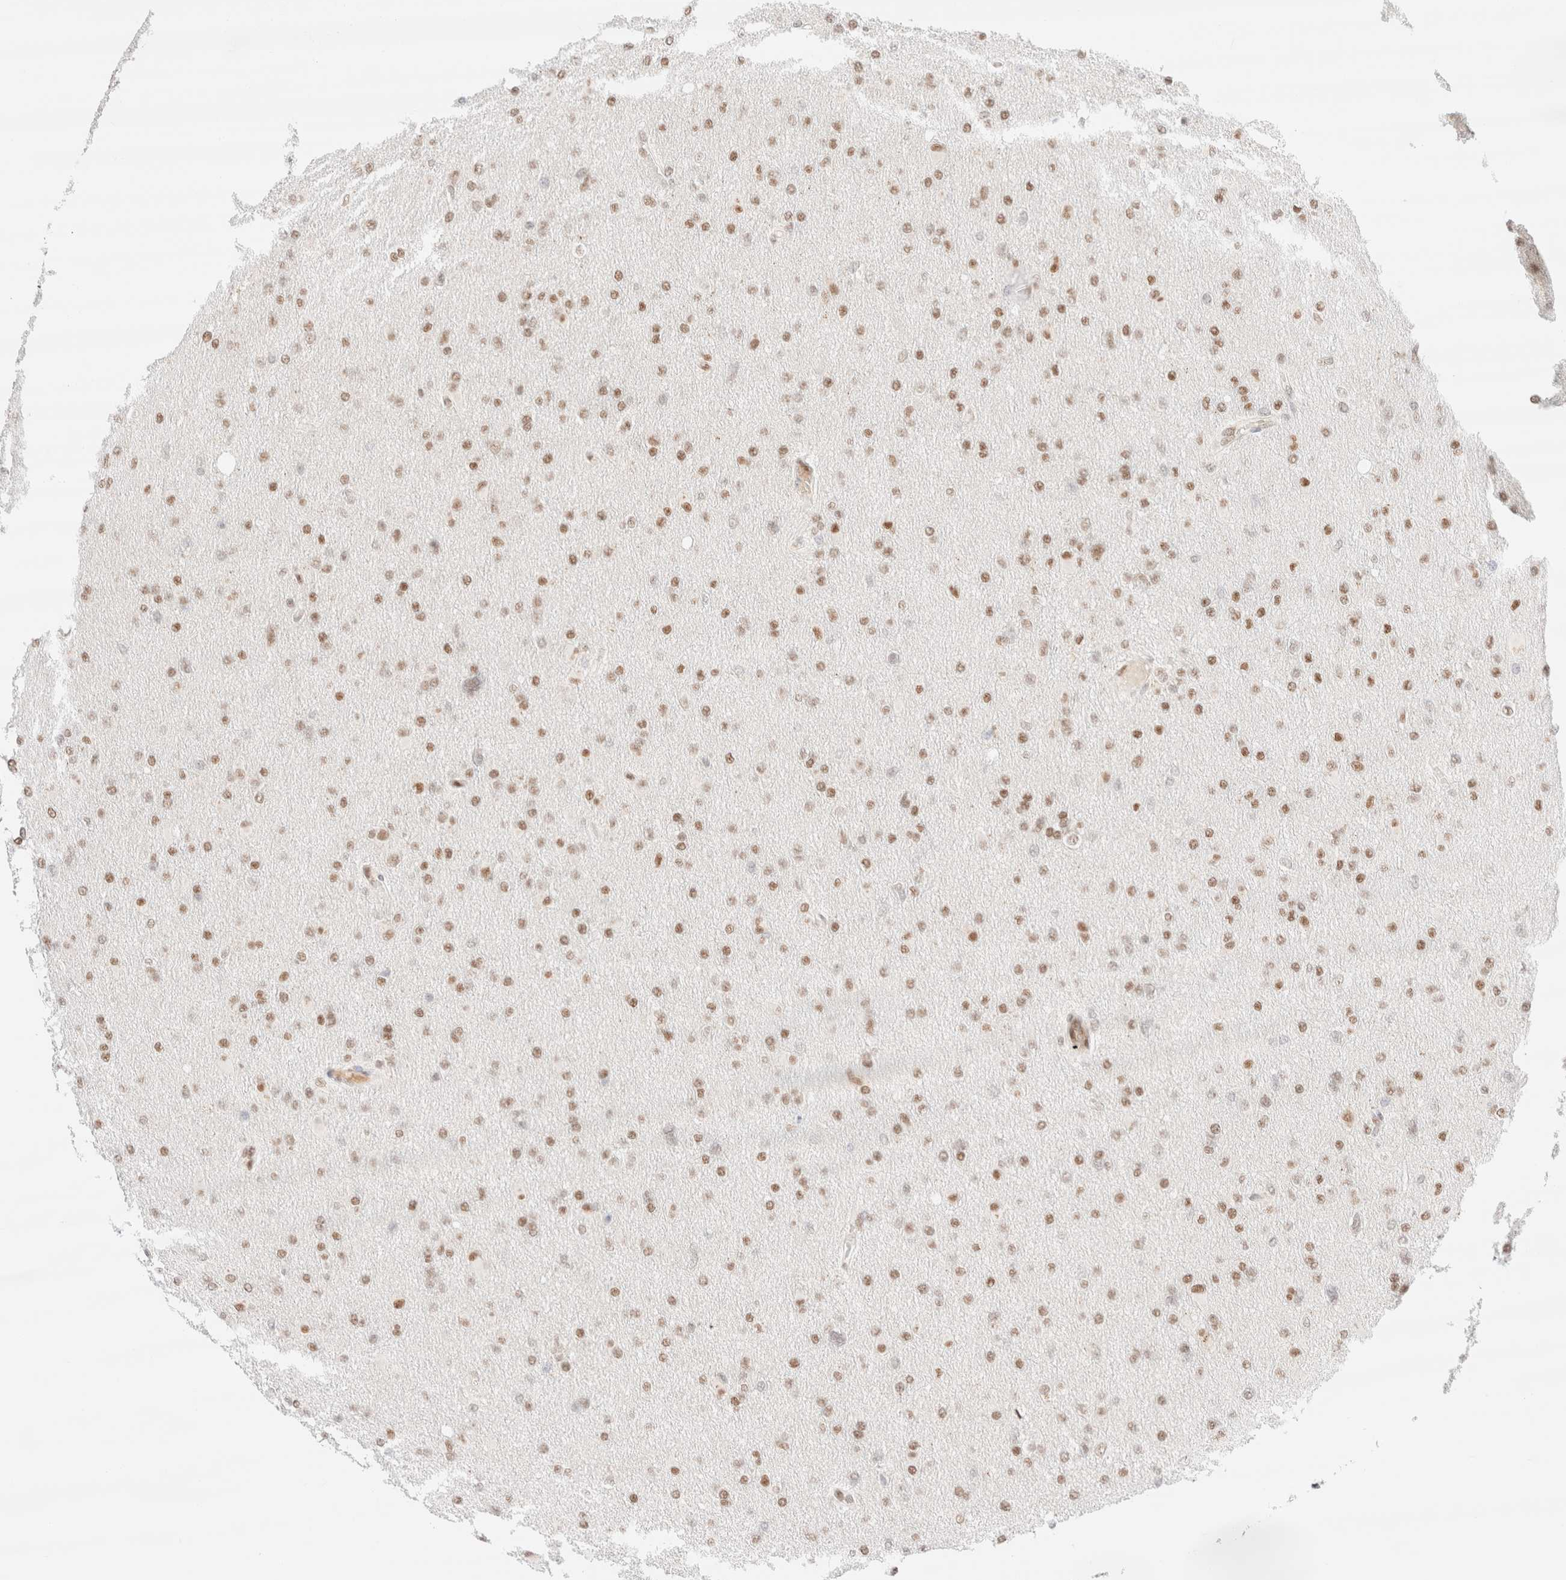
{"staining": {"intensity": "moderate", "quantity": ">75%", "location": "nuclear"}, "tissue": "glioma", "cell_type": "Tumor cells", "image_type": "cancer", "snomed": [{"axis": "morphology", "description": "Glioma, malignant, High grade"}, {"axis": "topography", "description": "Cerebral cortex"}], "caption": "Tumor cells show moderate nuclear positivity in about >75% of cells in malignant glioma (high-grade). (DAB (3,3'-diaminobenzidine) = brown stain, brightfield microscopy at high magnification).", "gene": "CIC", "patient": {"sex": "female", "age": 36}}